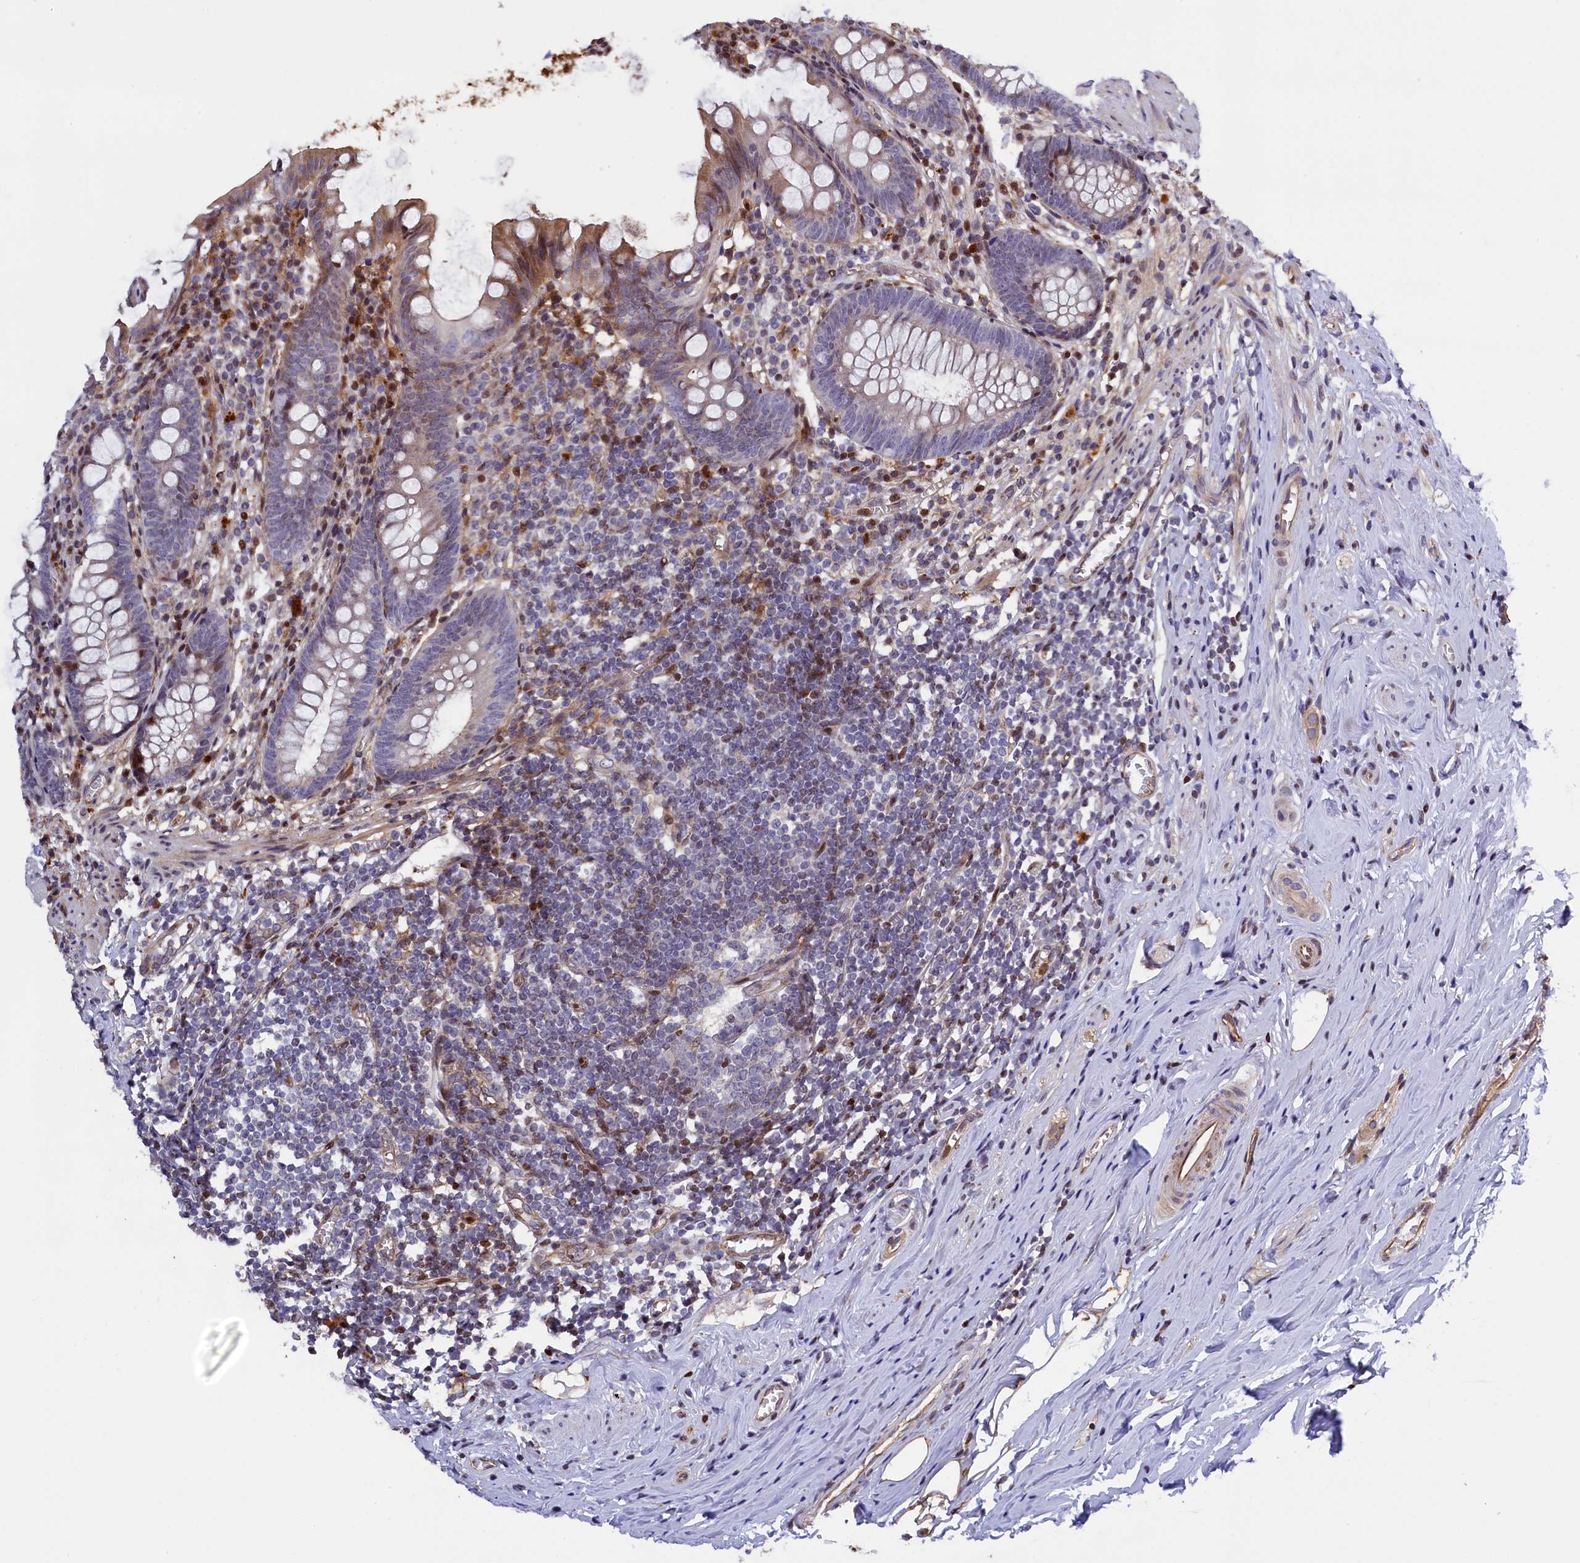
{"staining": {"intensity": "moderate", "quantity": "<25%", "location": "cytoplasmic/membranous,nuclear"}, "tissue": "appendix", "cell_type": "Glandular cells", "image_type": "normal", "snomed": [{"axis": "morphology", "description": "Normal tissue, NOS"}, {"axis": "topography", "description": "Appendix"}], "caption": "Immunohistochemistry (IHC) (DAB (3,3'-diaminobenzidine)) staining of unremarkable human appendix shows moderate cytoplasmic/membranous,nuclear protein positivity in about <25% of glandular cells.", "gene": "TGDS", "patient": {"sex": "female", "age": 51}}